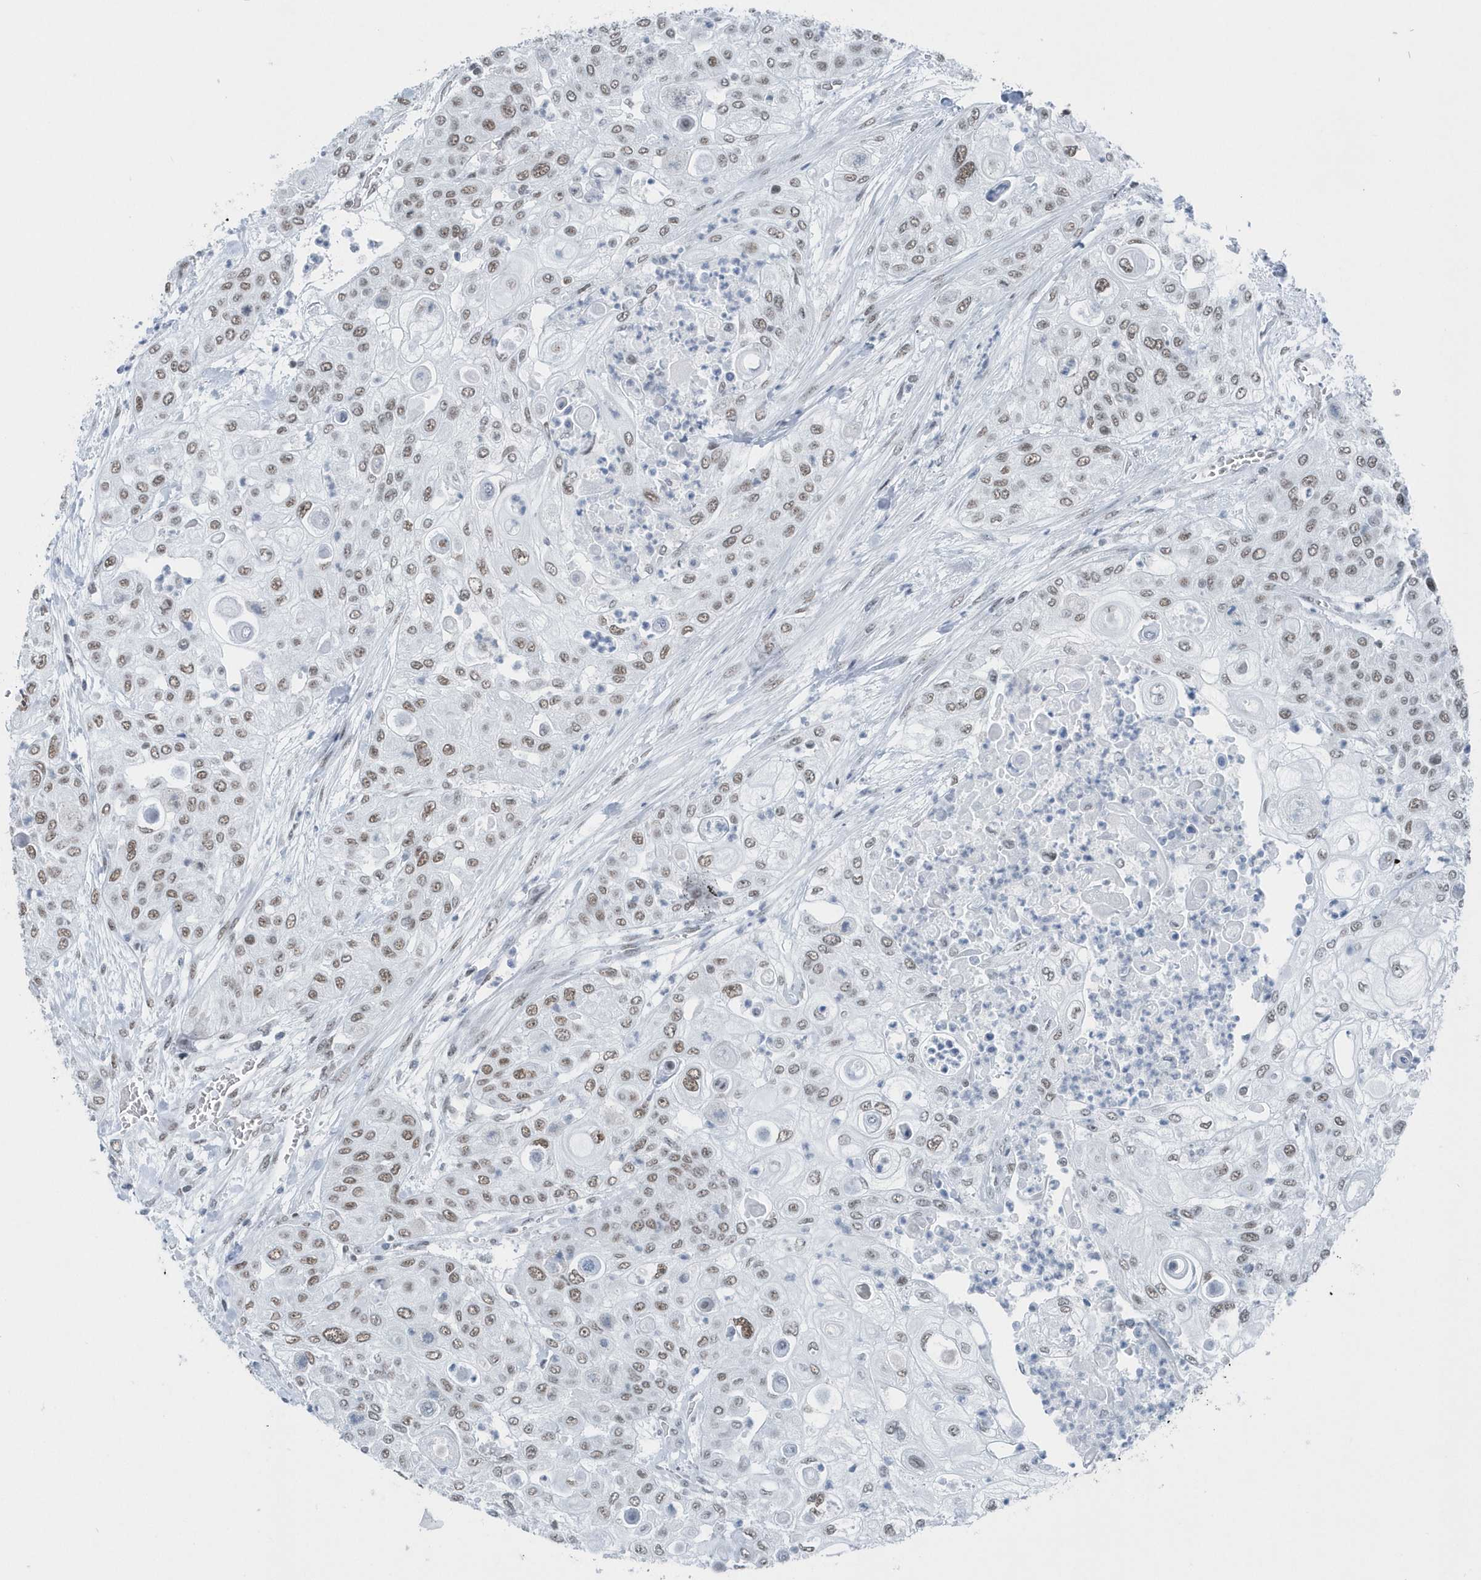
{"staining": {"intensity": "weak", "quantity": "25%-75%", "location": "nuclear"}, "tissue": "urothelial cancer", "cell_type": "Tumor cells", "image_type": "cancer", "snomed": [{"axis": "morphology", "description": "Urothelial carcinoma, High grade"}, {"axis": "topography", "description": "Urinary bladder"}], "caption": "Immunohistochemistry (IHC) micrograph of neoplastic tissue: urothelial carcinoma (high-grade) stained using IHC reveals low levels of weak protein expression localized specifically in the nuclear of tumor cells, appearing as a nuclear brown color.", "gene": "FIP1L1", "patient": {"sex": "female", "age": 79}}